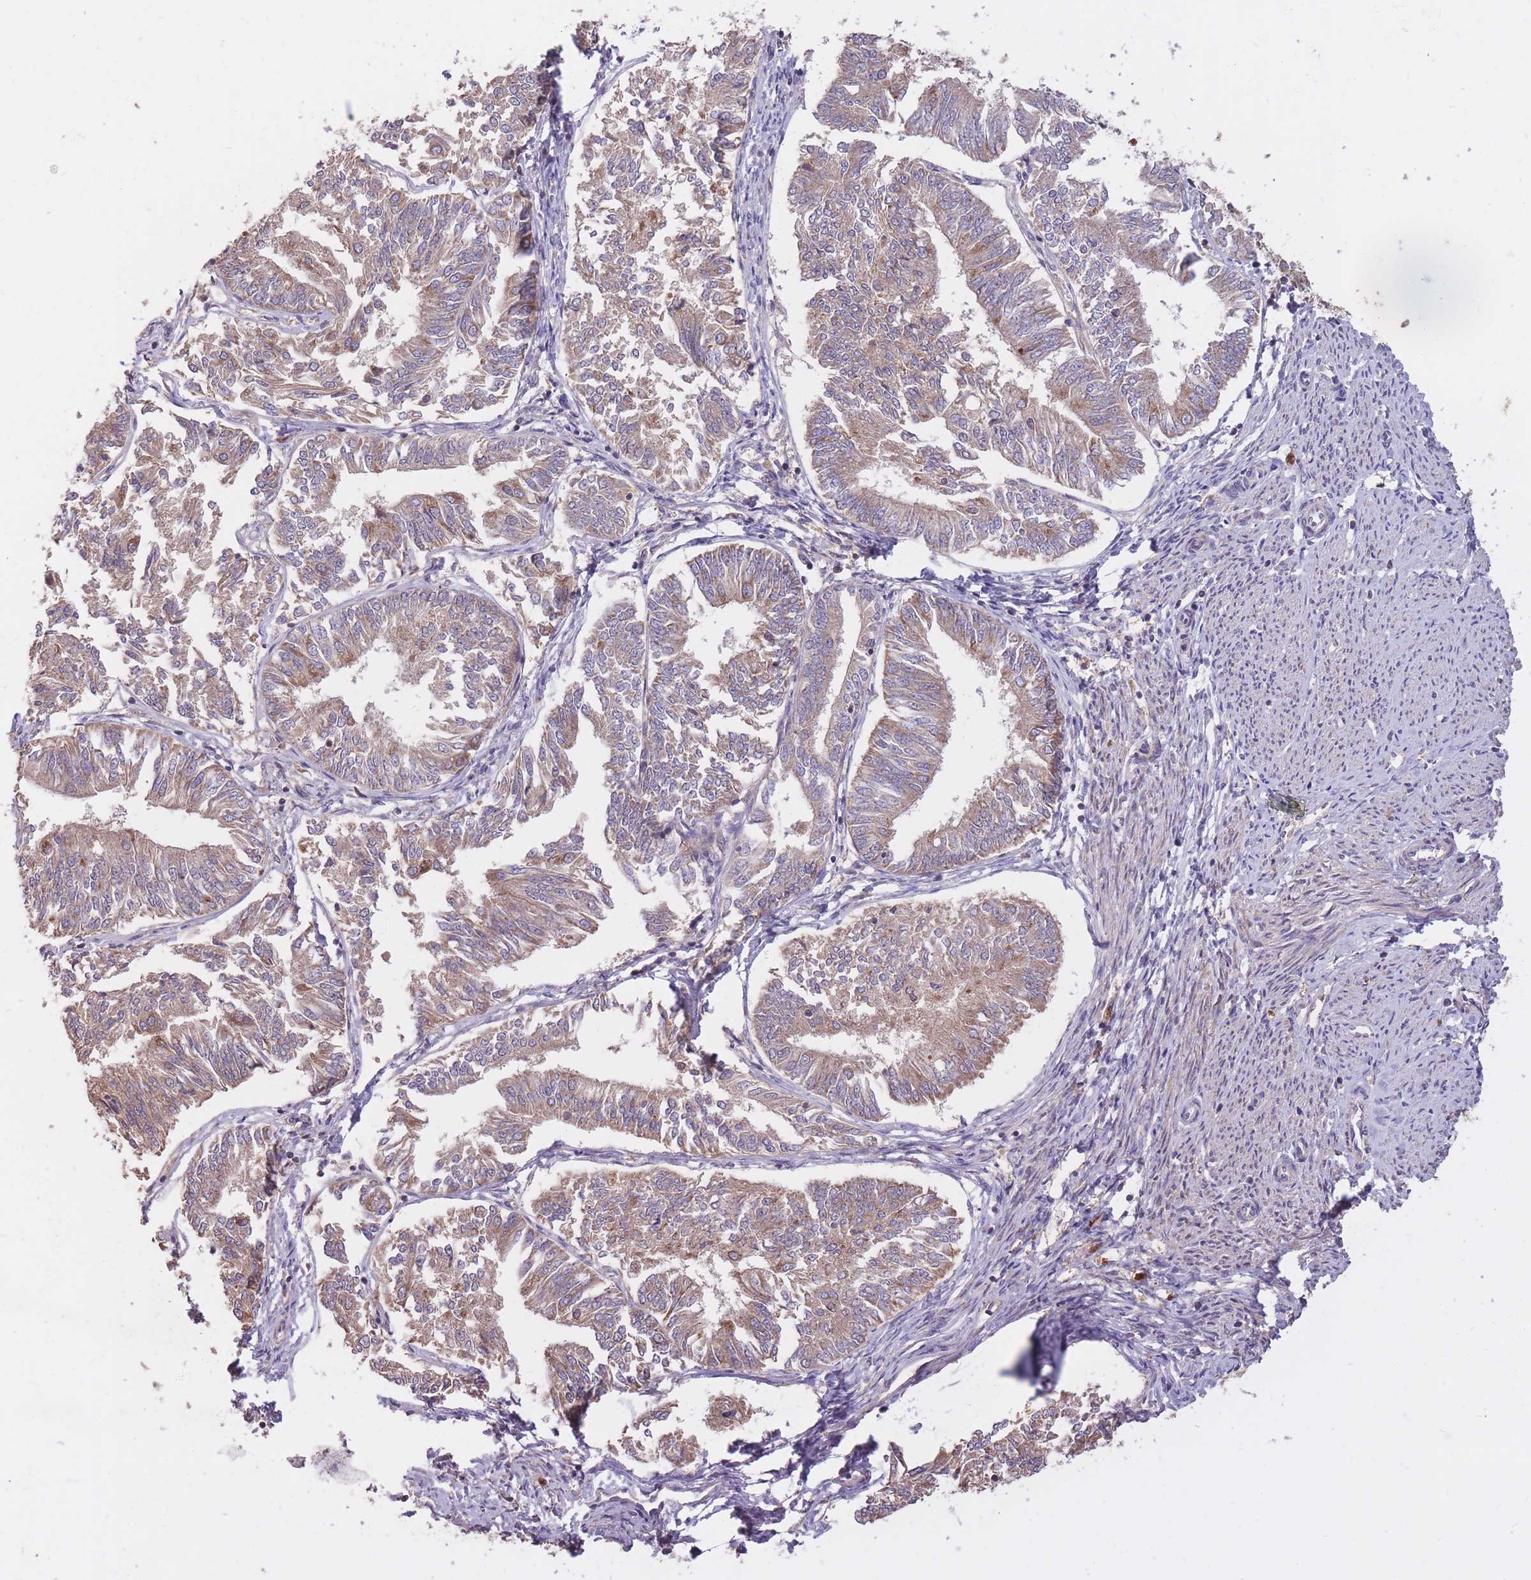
{"staining": {"intensity": "weak", "quantity": ">75%", "location": "cytoplasmic/membranous"}, "tissue": "endometrial cancer", "cell_type": "Tumor cells", "image_type": "cancer", "snomed": [{"axis": "morphology", "description": "Adenocarcinoma, NOS"}, {"axis": "topography", "description": "Endometrium"}], "caption": "The photomicrograph demonstrates a brown stain indicating the presence of a protein in the cytoplasmic/membranous of tumor cells in endometrial cancer. (DAB = brown stain, brightfield microscopy at high magnification).", "gene": "IGF2BP2", "patient": {"sex": "female", "age": 58}}